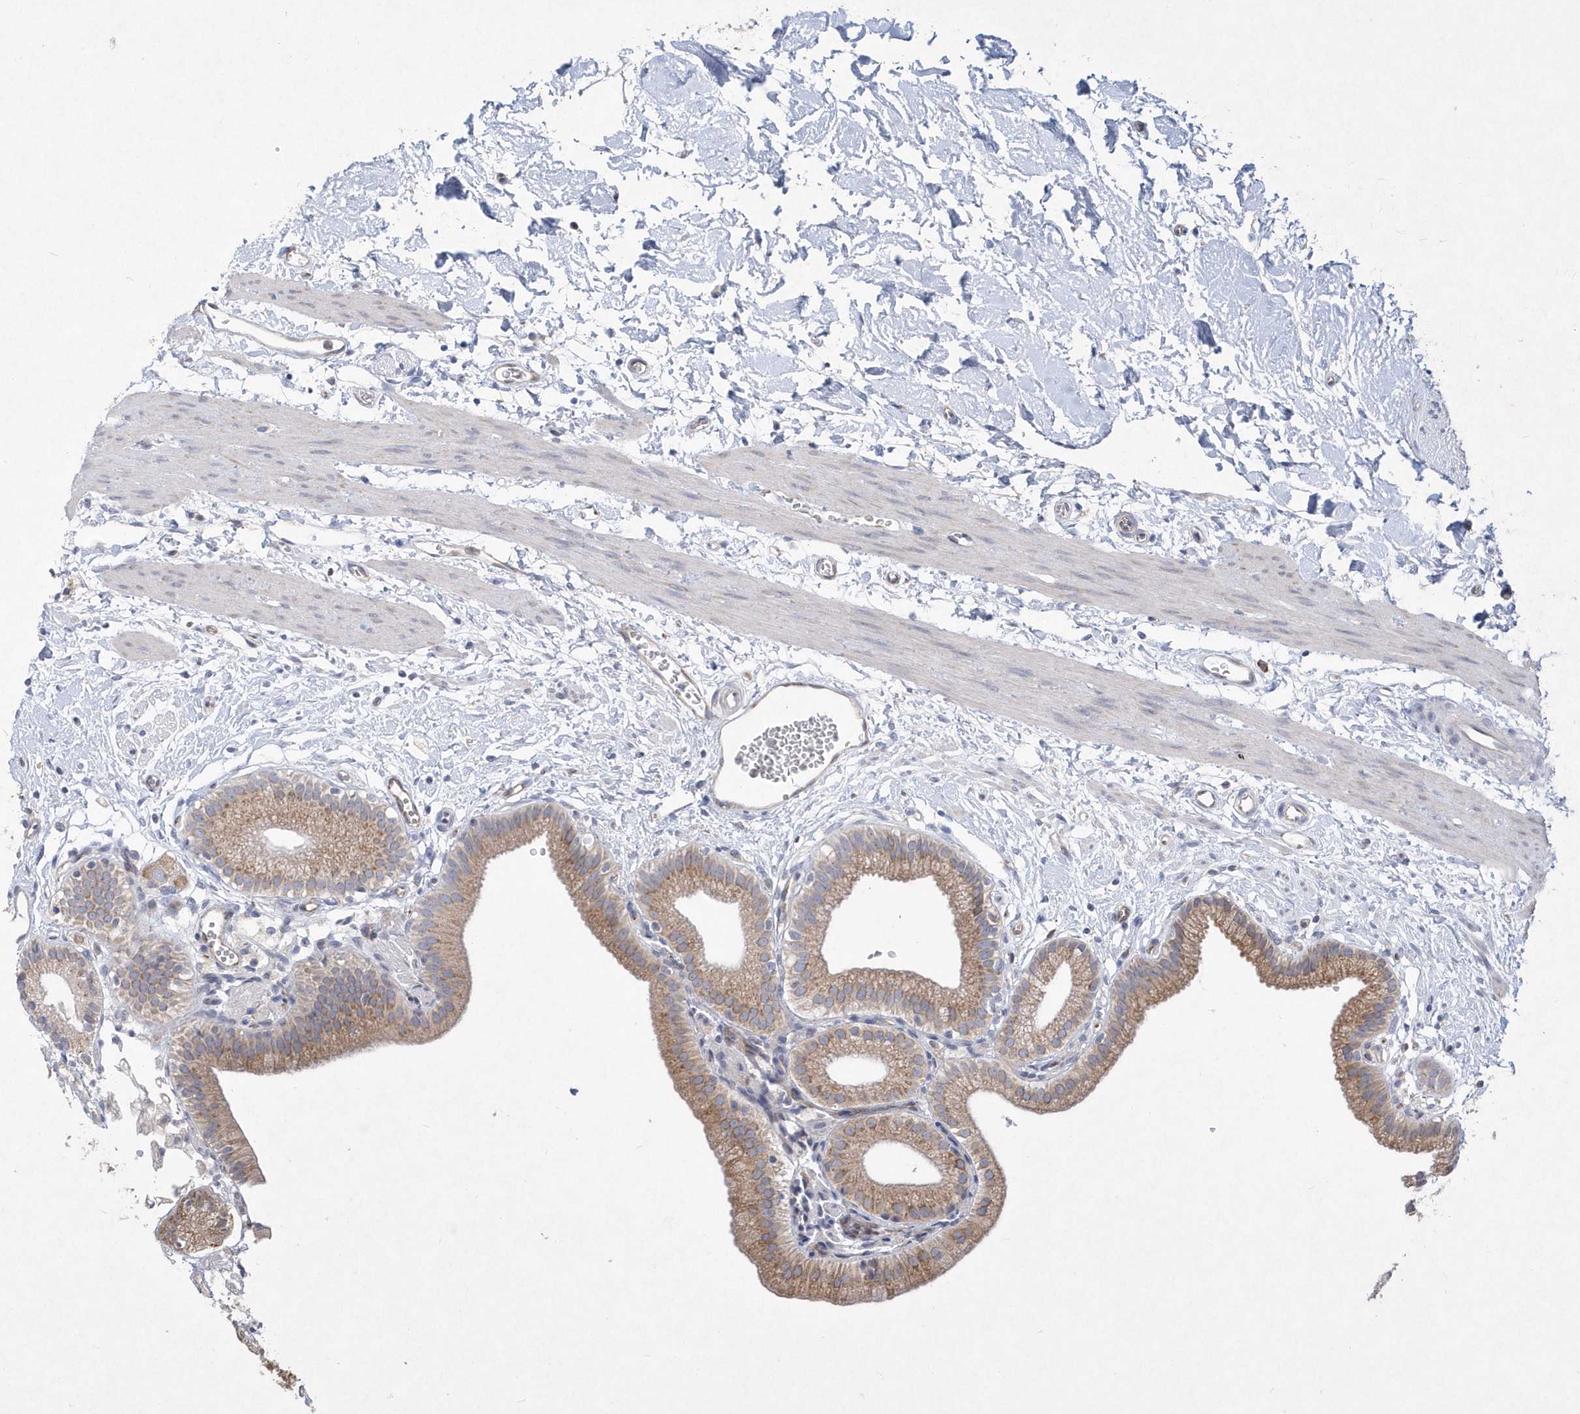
{"staining": {"intensity": "moderate", "quantity": ">75%", "location": "cytoplasmic/membranous"}, "tissue": "gallbladder", "cell_type": "Glandular cells", "image_type": "normal", "snomed": [{"axis": "morphology", "description": "Normal tissue, NOS"}, {"axis": "topography", "description": "Gallbladder"}], "caption": "The image shows immunohistochemical staining of unremarkable gallbladder. There is moderate cytoplasmic/membranous staining is seen in approximately >75% of glandular cells. Immunohistochemistry (ihc) stains the protein of interest in brown and the nuclei are stained blue.", "gene": "DGAT1", "patient": {"sex": "male", "age": 55}}